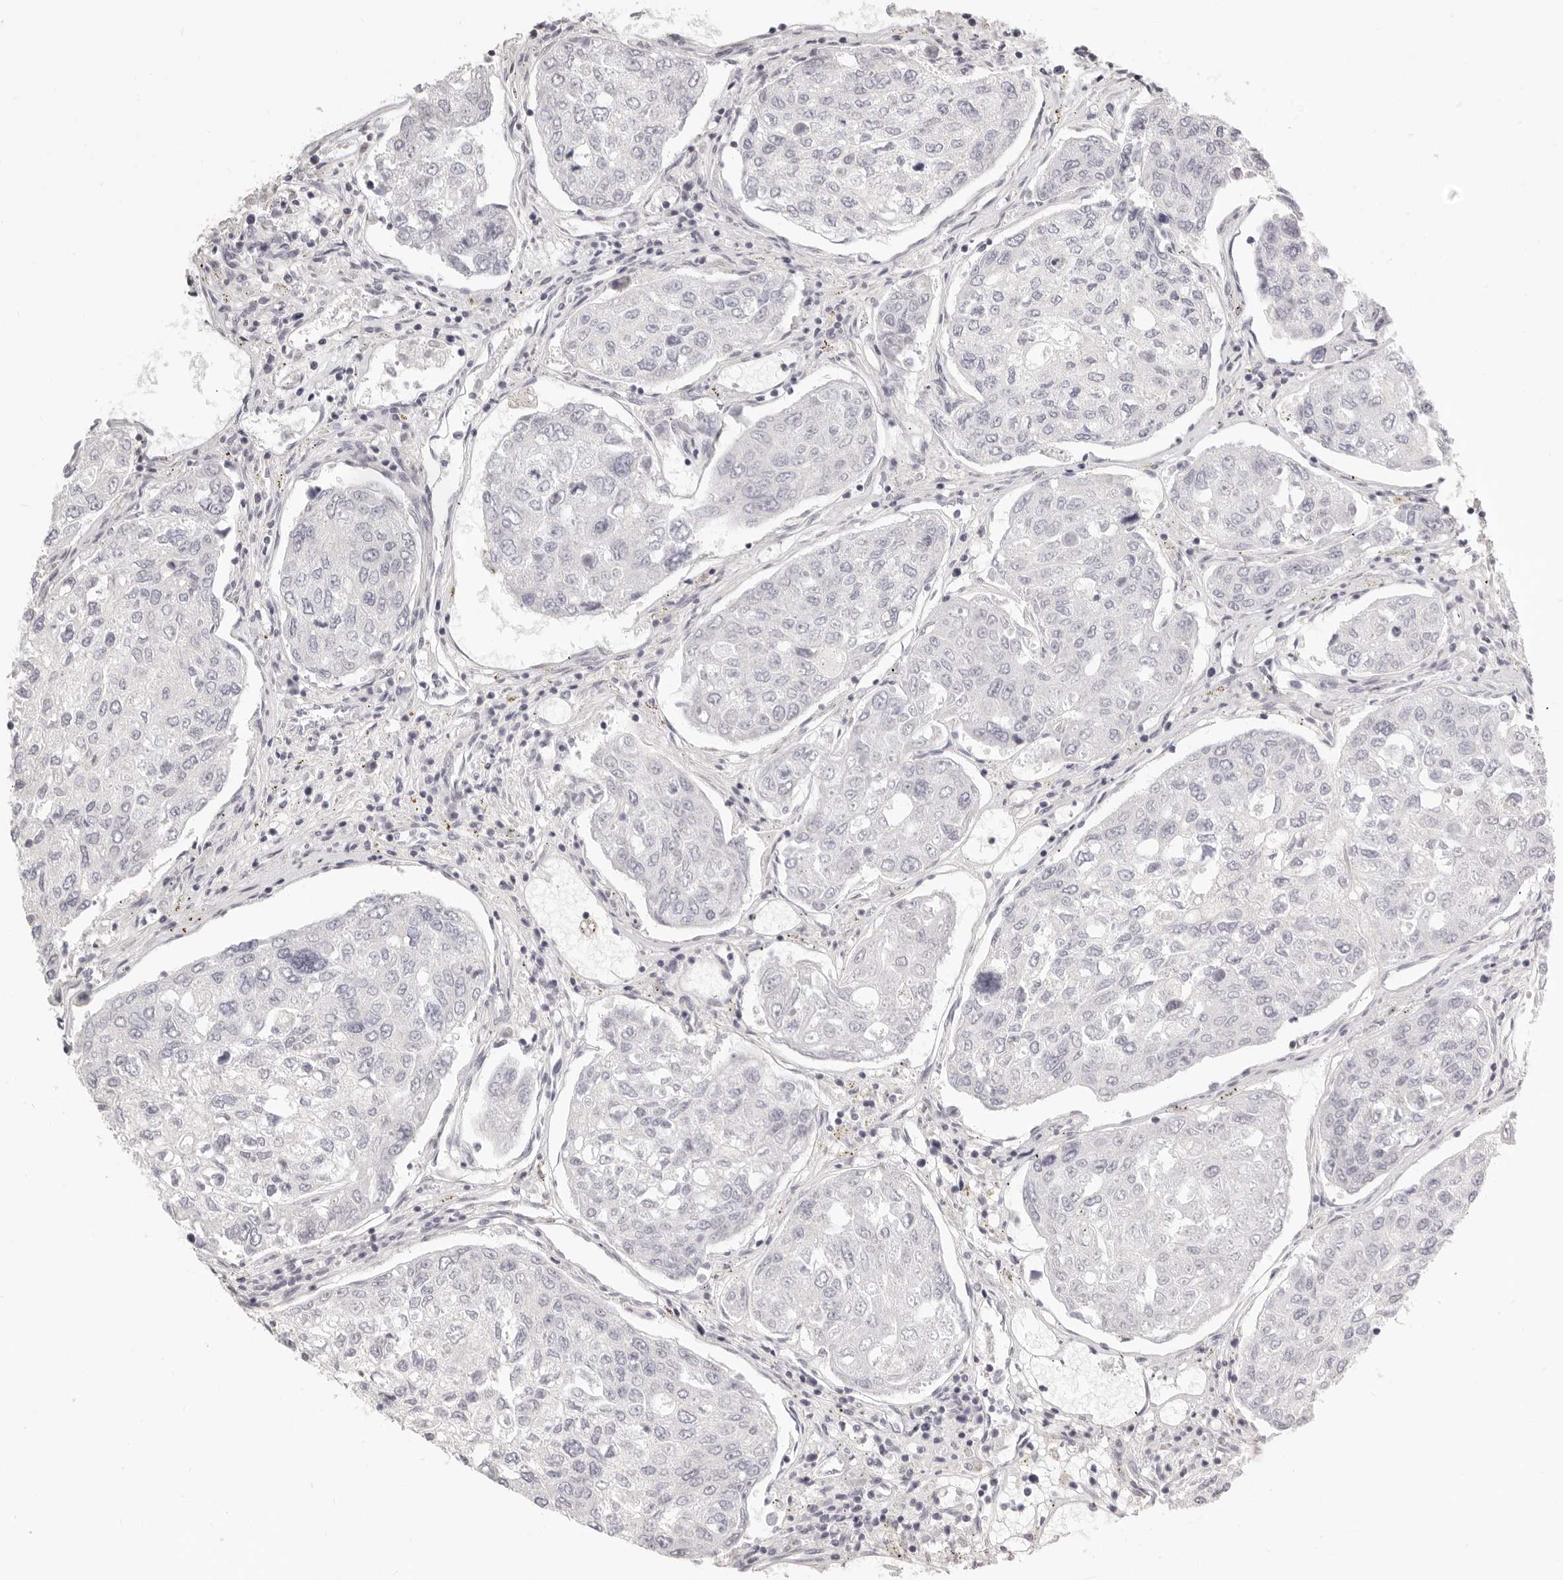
{"staining": {"intensity": "negative", "quantity": "none", "location": "none"}, "tissue": "urothelial cancer", "cell_type": "Tumor cells", "image_type": "cancer", "snomed": [{"axis": "morphology", "description": "Urothelial carcinoma, High grade"}, {"axis": "topography", "description": "Lymph node"}, {"axis": "topography", "description": "Urinary bladder"}], "caption": "An image of urothelial carcinoma (high-grade) stained for a protein shows no brown staining in tumor cells.", "gene": "FABP1", "patient": {"sex": "male", "age": 51}}